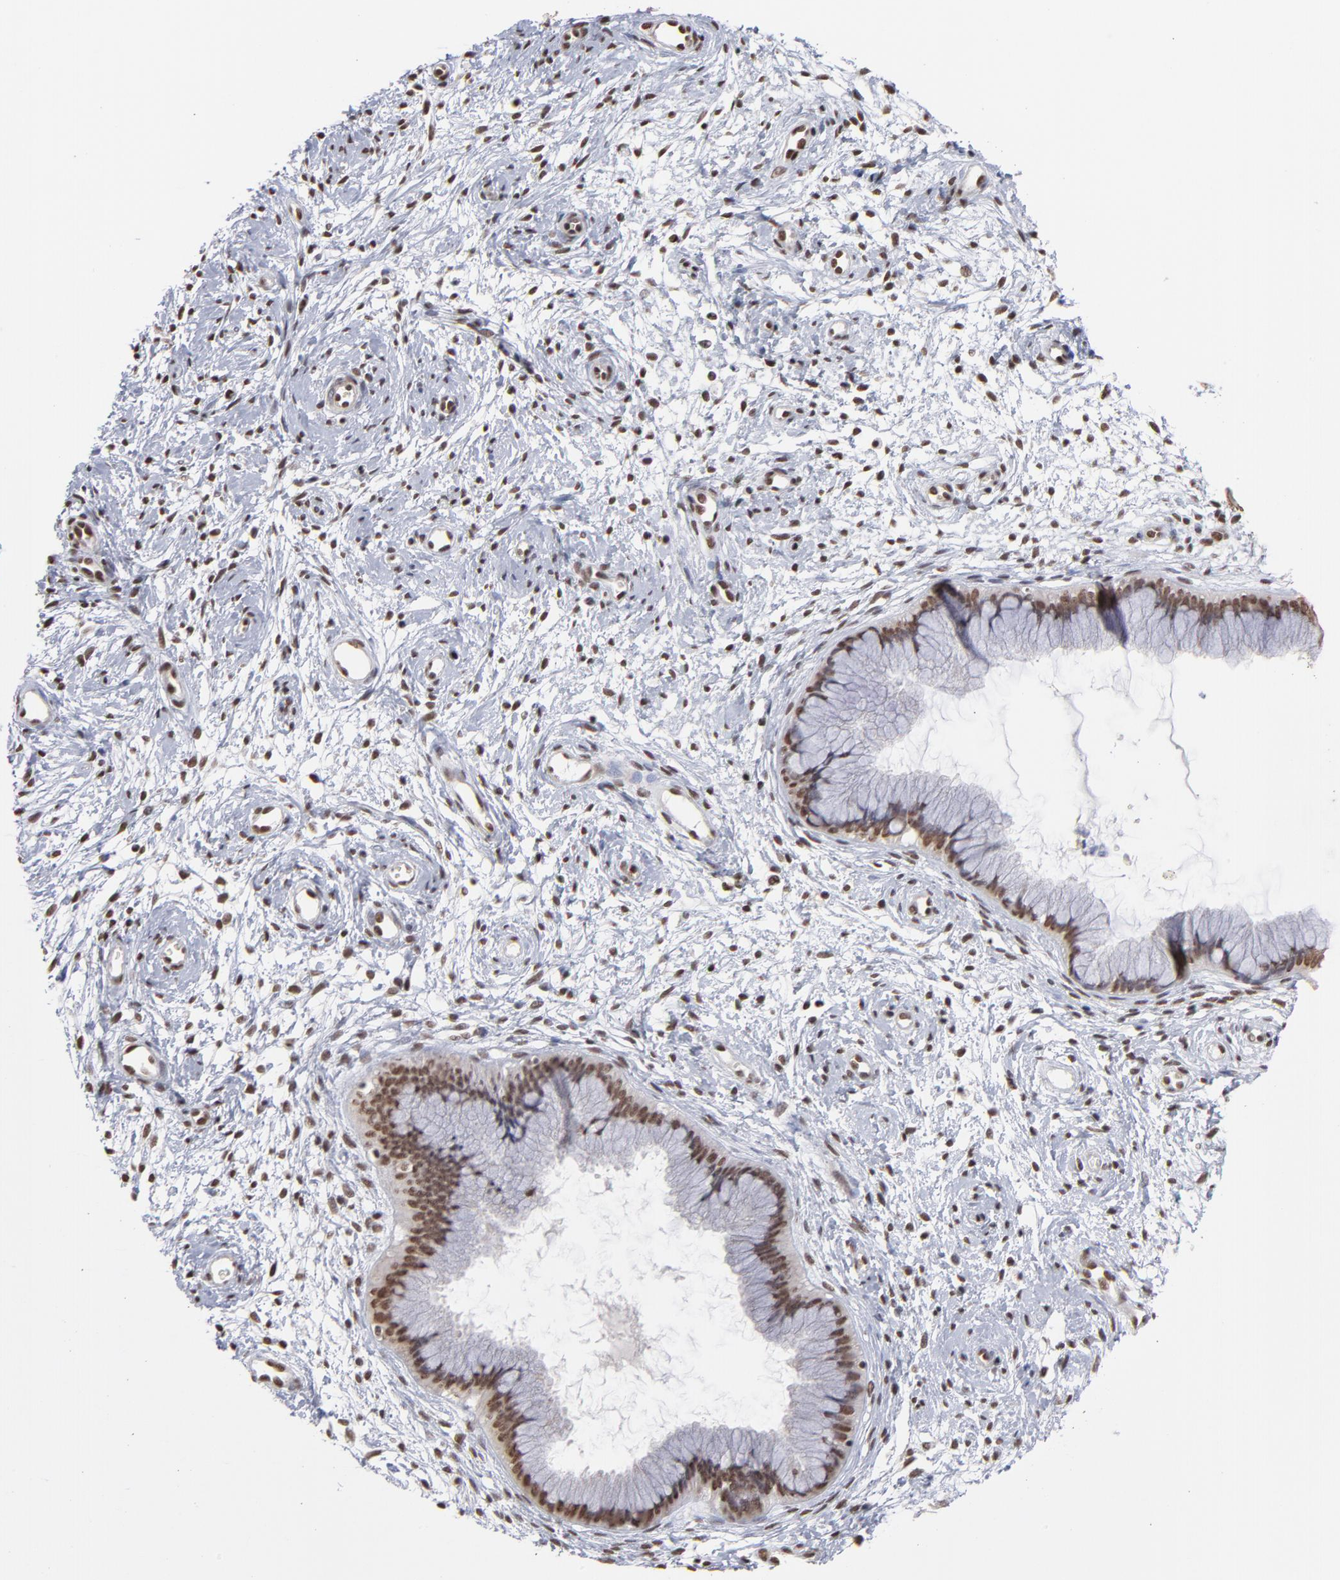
{"staining": {"intensity": "strong", "quantity": ">75%", "location": "cytoplasmic/membranous,nuclear"}, "tissue": "cervix", "cell_type": "Glandular cells", "image_type": "normal", "snomed": [{"axis": "morphology", "description": "Normal tissue, NOS"}, {"axis": "topography", "description": "Cervix"}], "caption": "Immunohistochemical staining of normal cervix reveals high levels of strong cytoplasmic/membranous,nuclear positivity in approximately >75% of glandular cells.", "gene": "ZNF3", "patient": {"sex": "female", "age": 39}}